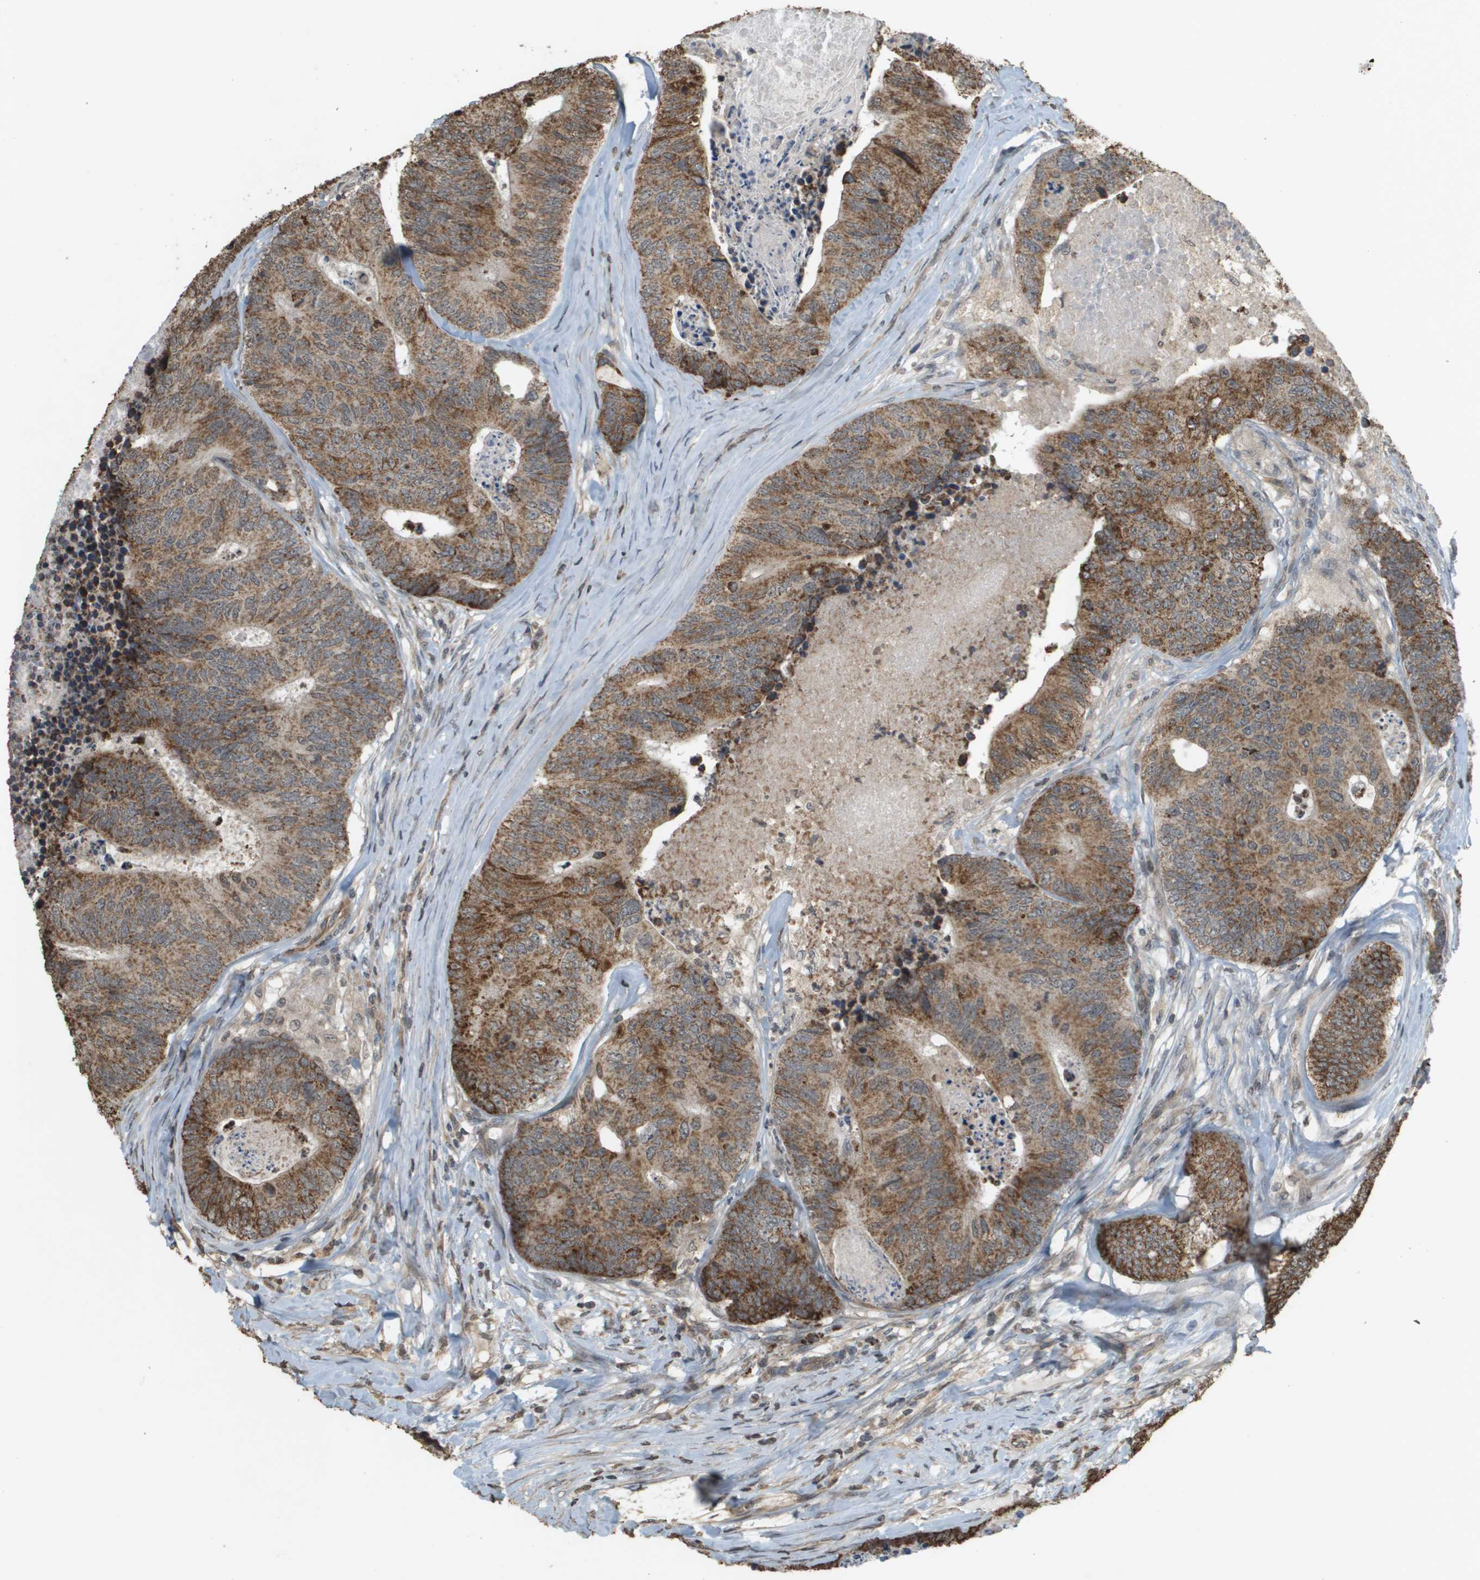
{"staining": {"intensity": "moderate", "quantity": ">75%", "location": "cytoplasmic/membranous"}, "tissue": "colorectal cancer", "cell_type": "Tumor cells", "image_type": "cancer", "snomed": [{"axis": "morphology", "description": "Adenocarcinoma, NOS"}, {"axis": "topography", "description": "Colon"}], "caption": "The immunohistochemical stain shows moderate cytoplasmic/membranous expression in tumor cells of colorectal cancer (adenocarcinoma) tissue. The staining is performed using DAB (3,3'-diaminobenzidine) brown chromogen to label protein expression. The nuclei are counter-stained blue using hematoxylin.", "gene": "RAB21", "patient": {"sex": "female", "age": 57}}